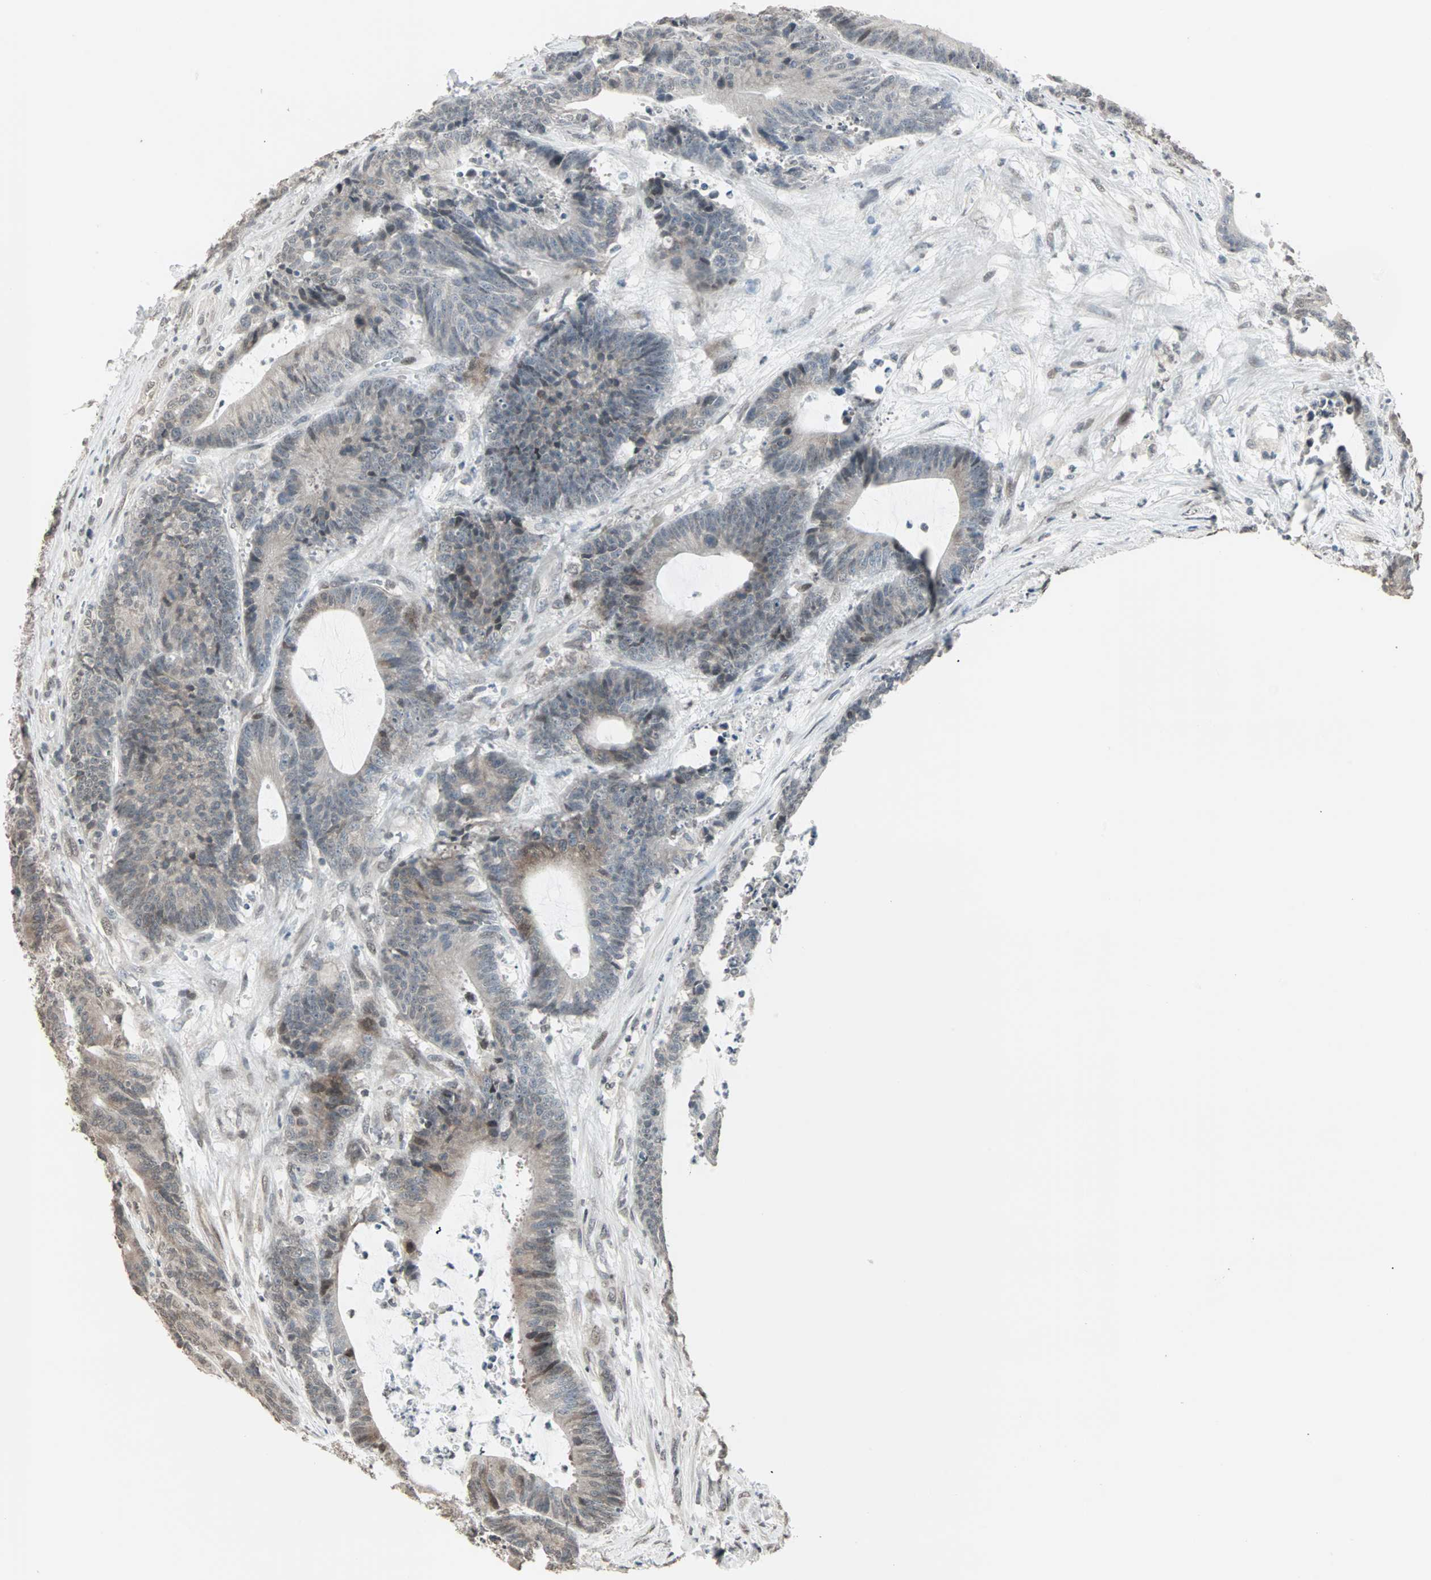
{"staining": {"intensity": "weak", "quantity": "25%-75%", "location": "cytoplasmic/membranous,nuclear"}, "tissue": "colorectal cancer", "cell_type": "Tumor cells", "image_type": "cancer", "snomed": [{"axis": "morphology", "description": "Adenocarcinoma, NOS"}, {"axis": "topography", "description": "Colon"}], "caption": "Immunohistochemistry (IHC) histopathology image of neoplastic tissue: adenocarcinoma (colorectal) stained using IHC exhibits low levels of weak protein expression localized specifically in the cytoplasmic/membranous and nuclear of tumor cells, appearing as a cytoplasmic/membranous and nuclear brown color.", "gene": "CBLC", "patient": {"sex": "female", "age": 84}}